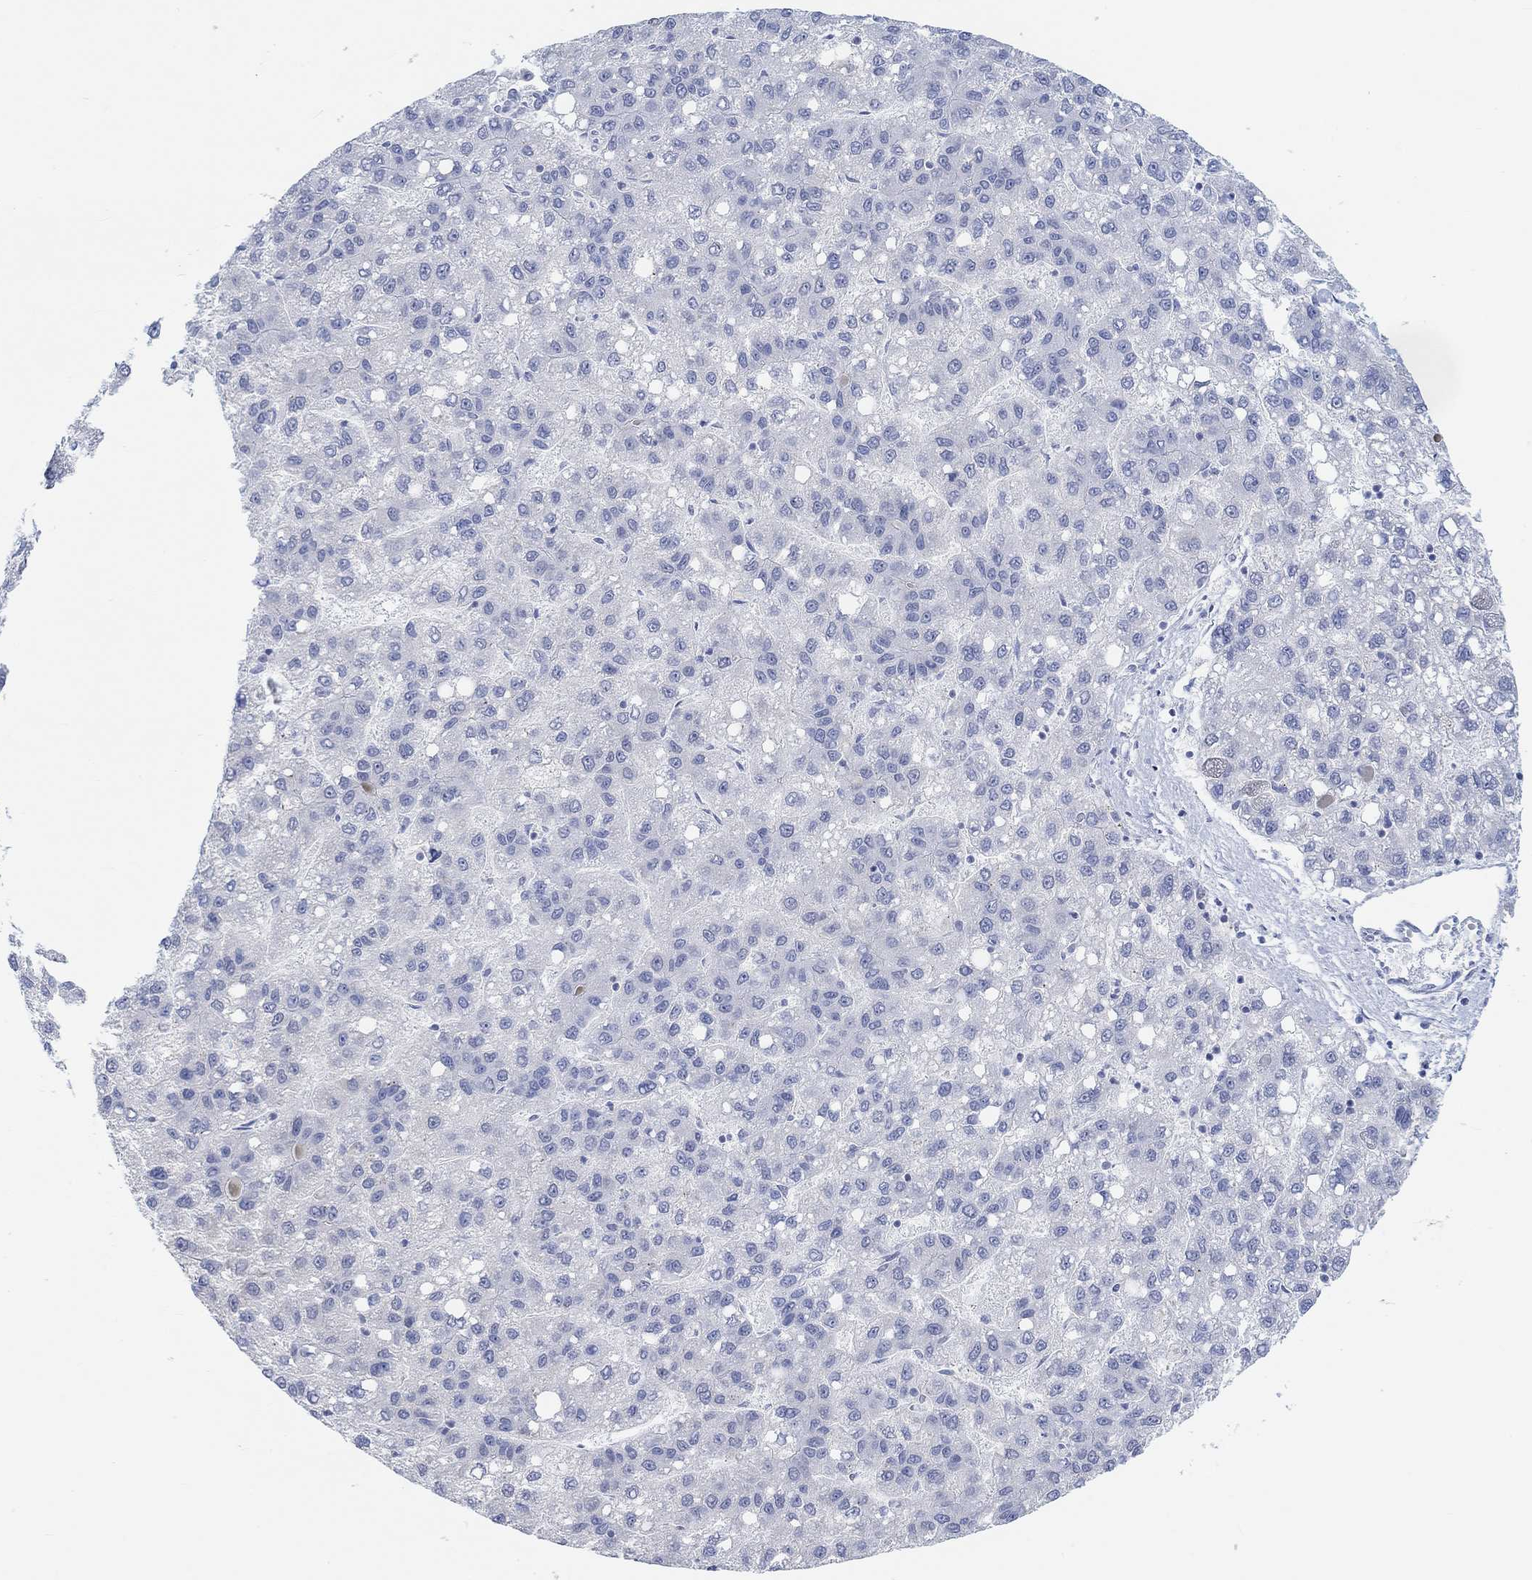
{"staining": {"intensity": "negative", "quantity": "none", "location": "none"}, "tissue": "liver cancer", "cell_type": "Tumor cells", "image_type": "cancer", "snomed": [{"axis": "morphology", "description": "Carcinoma, Hepatocellular, NOS"}, {"axis": "topography", "description": "Liver"}], "caption": "Micrograph shows no significant protein staining in tumor cells of hepatocellular carcinoma (liver). (Brightfield microscopy of DAB (3,3'-diaminobenzidine) IHC at high magnification).", "gene": "MUC1", "patient": {"sex": "female", "age": 82}}